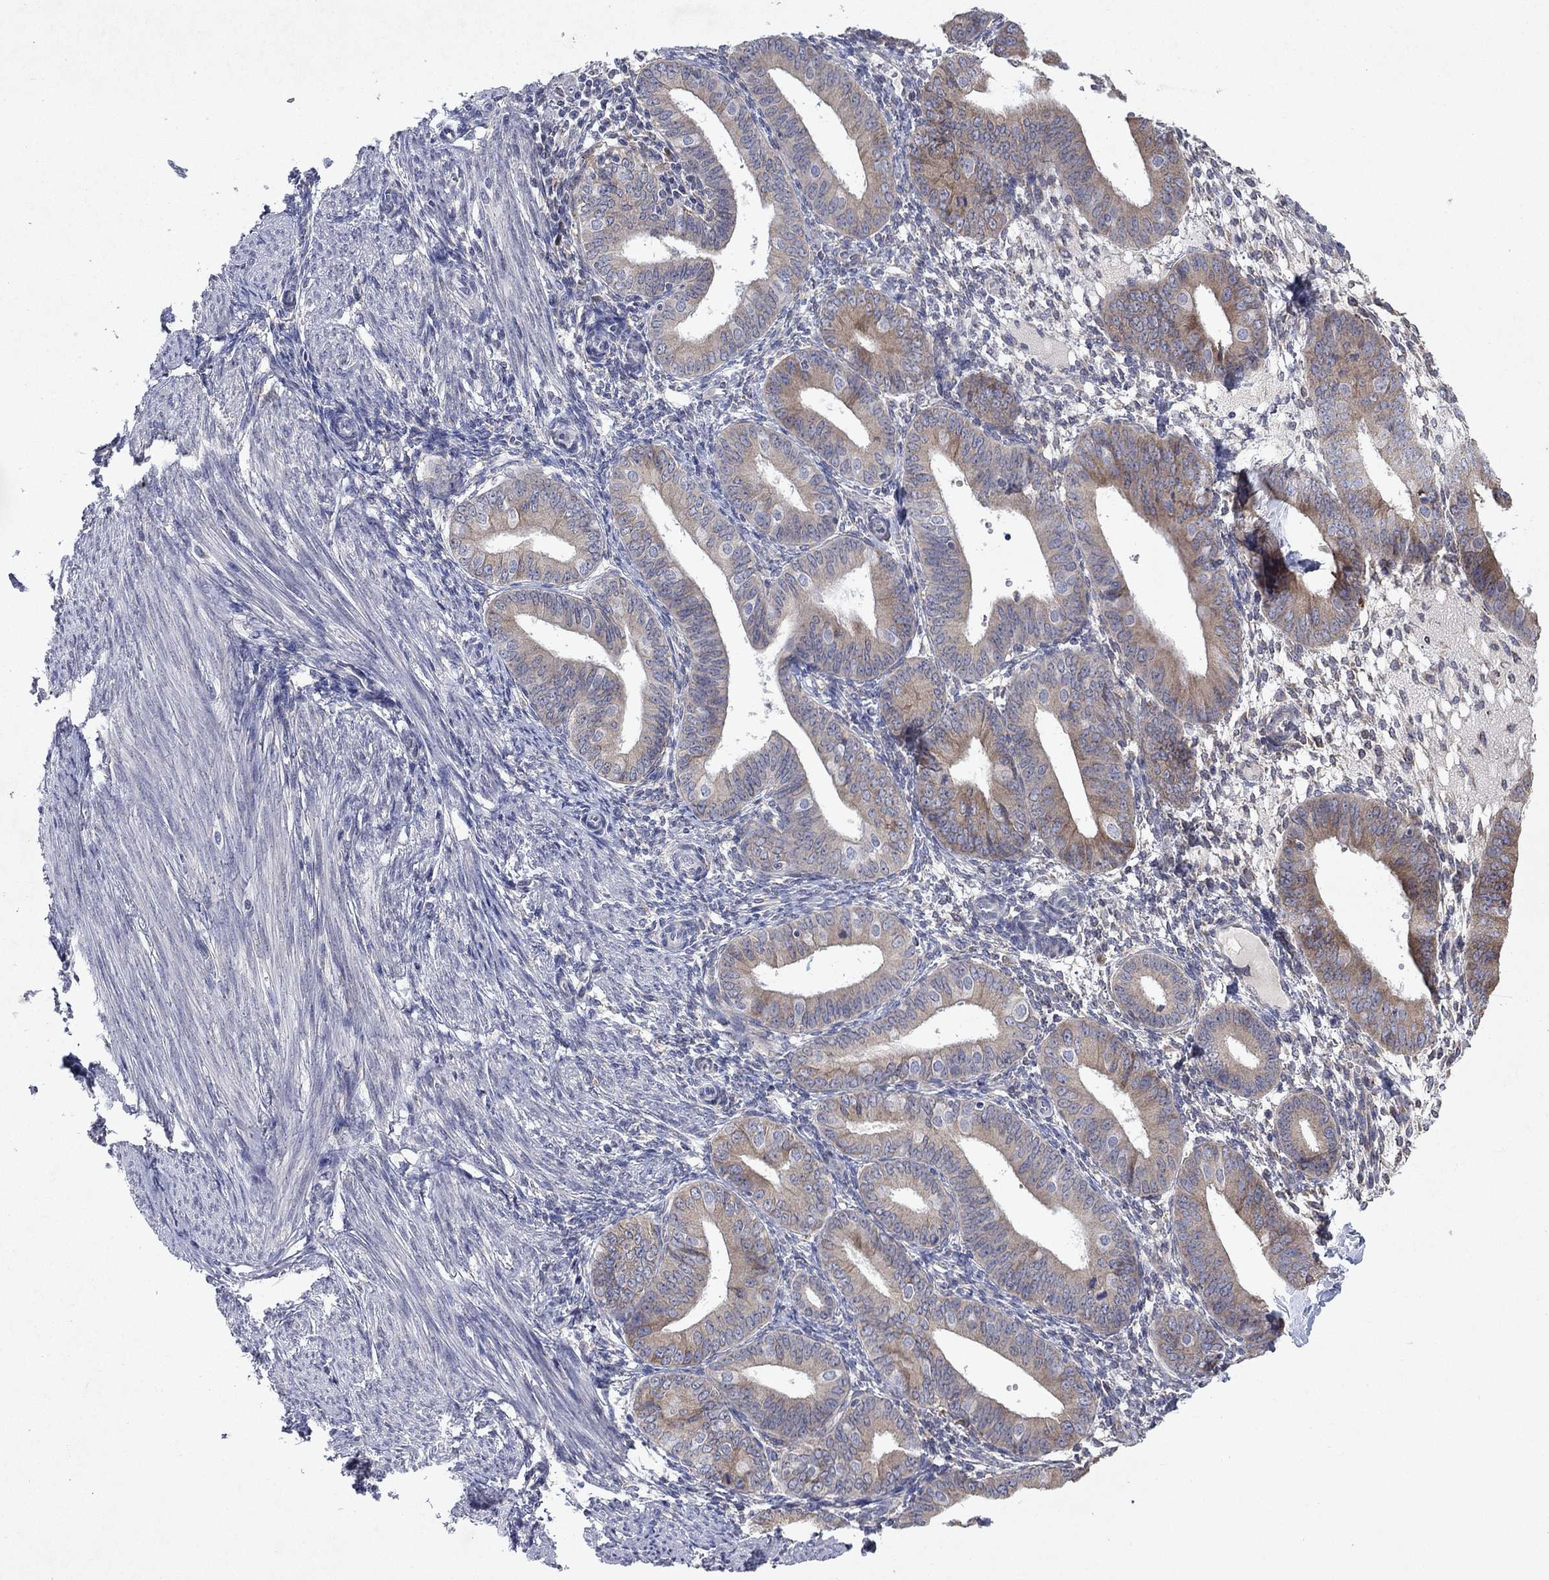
{"staining": {"intensity": "negative", "quantity": "none", "location": "none"}, "tissue": "endometrium", "cell_type": "Cells in endometrial stroma", "image_type": "normal", "snomed": [{"axis": "morphology", "description": "Normal tissue, NOS"}, {"axis": "topography", "description": "Endometrium"}], "caption": "Endometrium was stained to show a protein in brown. There is no significant staining in cells in endometrial stroma. Nuclei are stained in blue.", "gene": "TMEM97", "patient": {"sex": "female", "age": 39}}